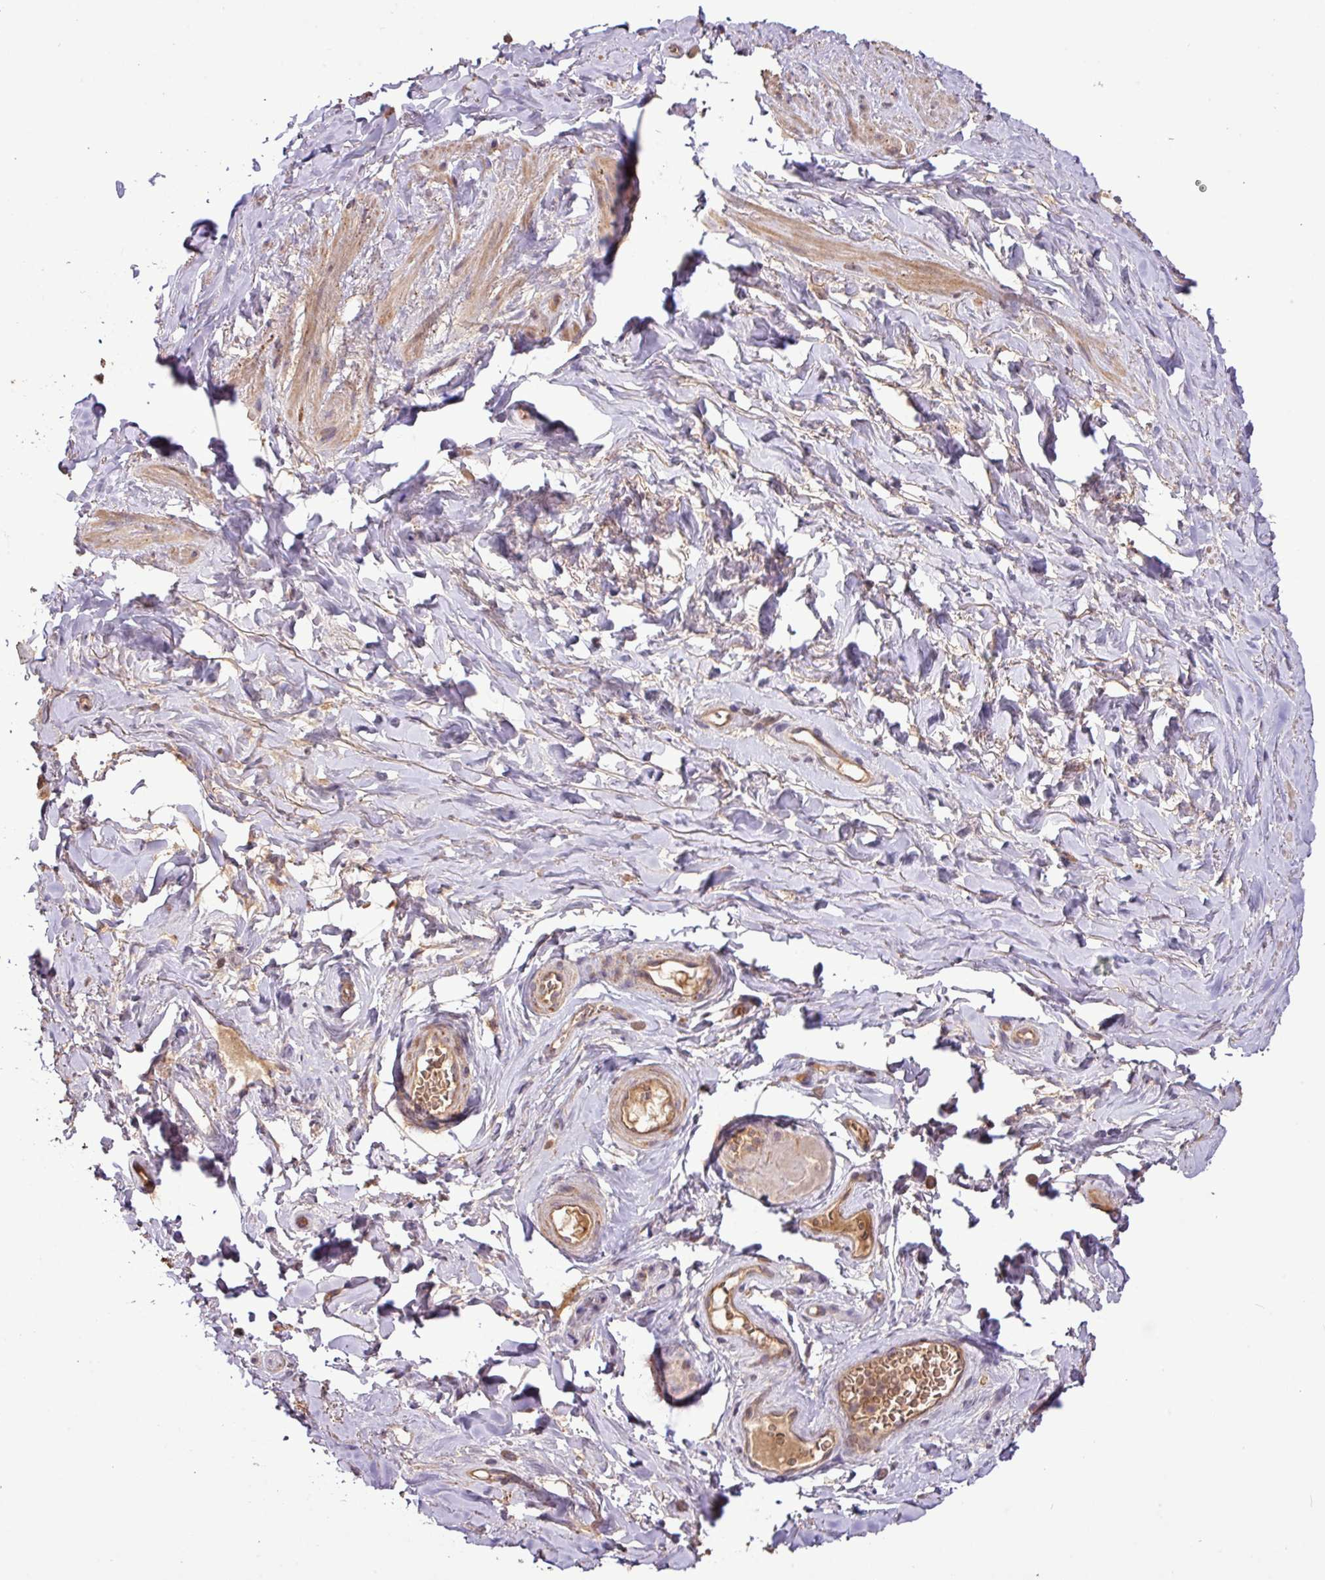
{"staining": {"intensity": "moderate", "quantity": ">75%", "location": "cytoplasmic/membranous,nuclear"}, "tissue": "smooth muscle", "cell_type": "Smooth muscle cells", "image_type": "normal", "snomed": [{"axis": "morphology", "description": "Normal tissue, NOS"}, {"axis": "topography", "description": "Smooth muscle"}, {"axis": "topography", "description": "Peripheral nerve tissue"}], "caption": "The image exhibits a brown stain indicating the presence of a protein in the cytoplasmic/membranous,nuclear of smooth muscle cells in smooth muscle.", "gene": "YPEL1", "patient": {"sex": "male", "age": 69}}